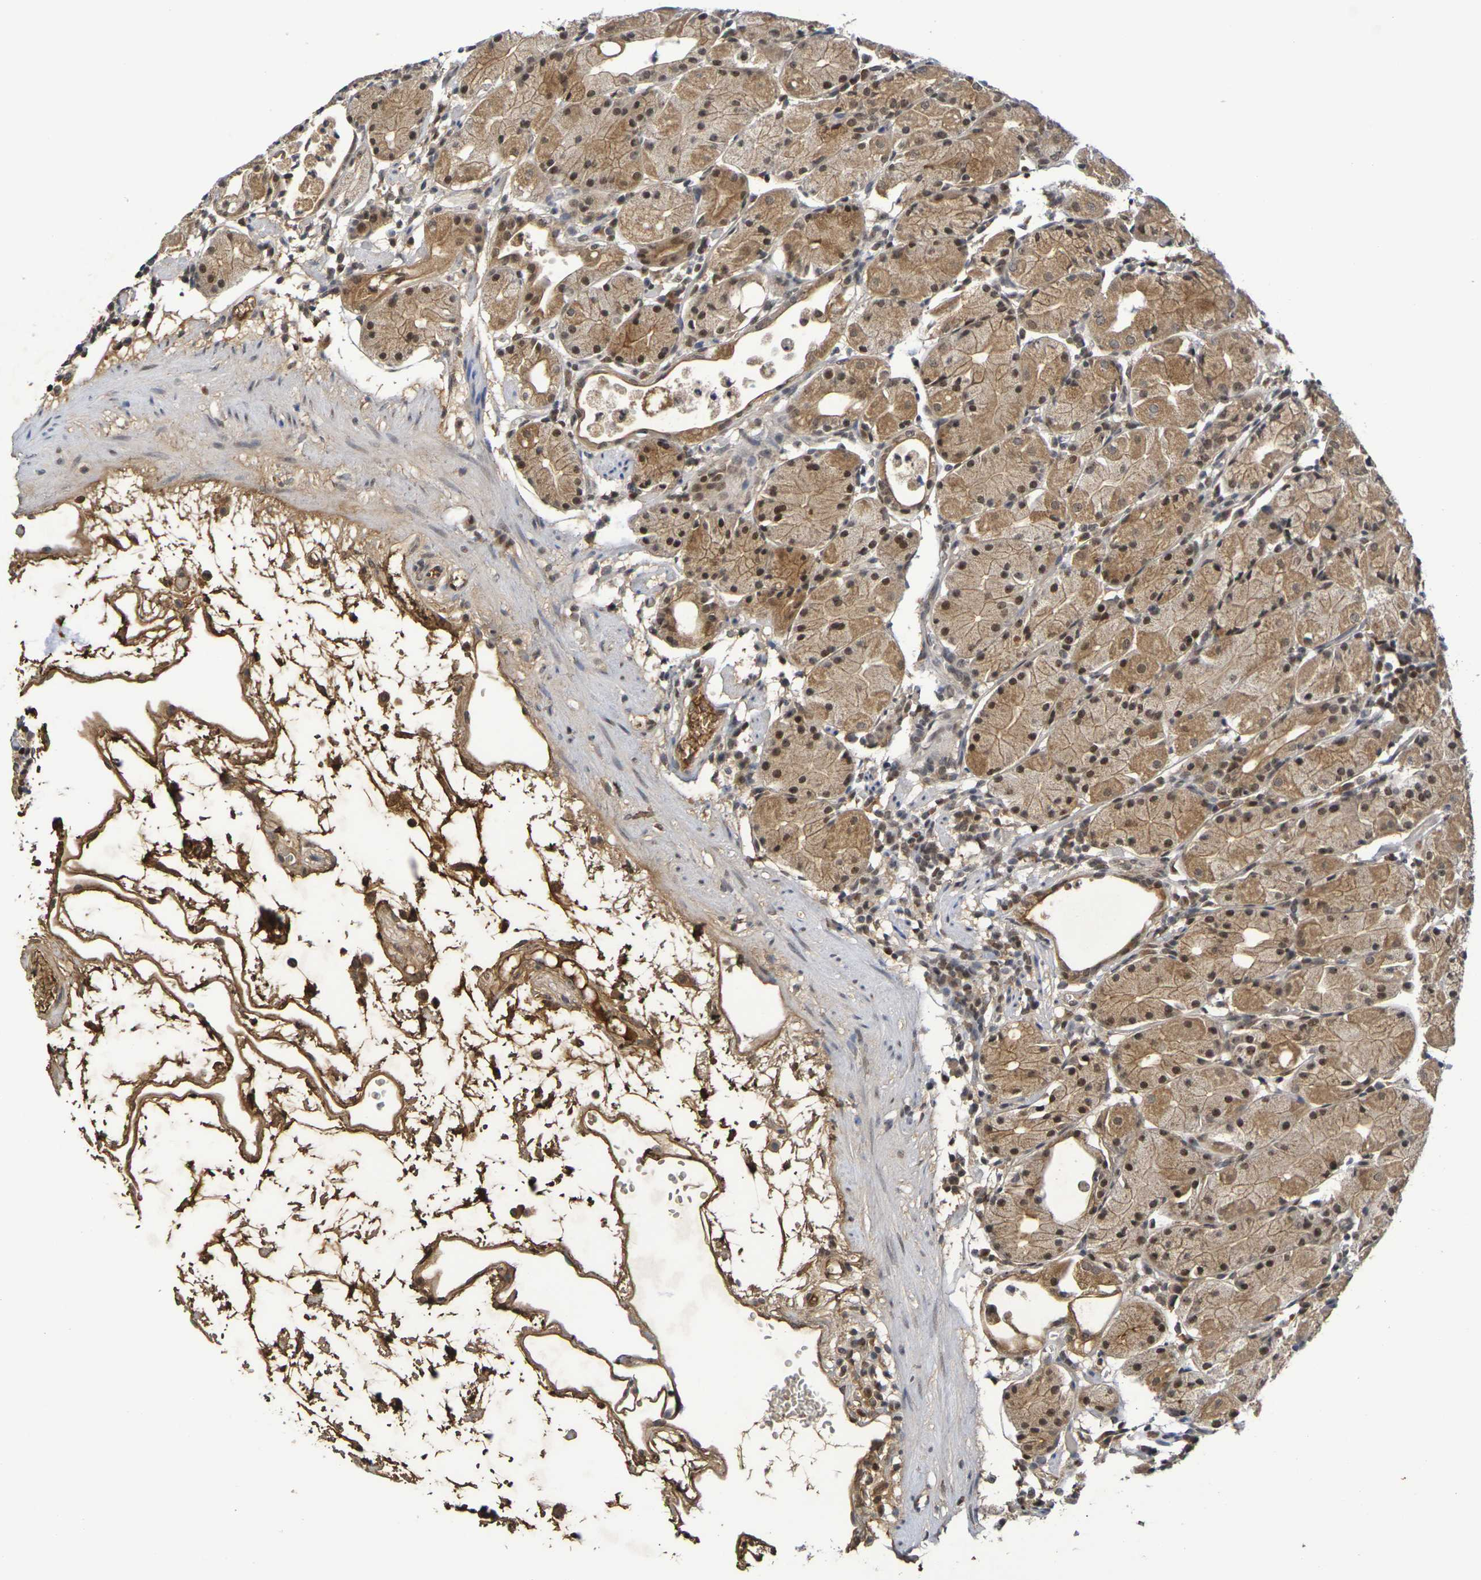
{"staining": {"intensity": "moderate", "quantity": ">75%", "location": "cytoplasmic/membranous,nuclear"}, "tissue": "stomach", "cell_type": "Glandular cells", "image_type": "normal", "snomed": [{"axis": "morphology", "description": "Normal tissue, NOS"}, {"axis": "topography", "description": "Stomach"}, {"axis": "topography", "description": "Stomach, lower"}], "caption": "An image showing moderate cytoplasmic/membranous,nuclear staining in approximately >75% of glandular cells in unremarkable stomach, as visualized by brown immunohistochemical staining.", "gene": "TERF2", "patient": {"sex": "female", "age": 75}}